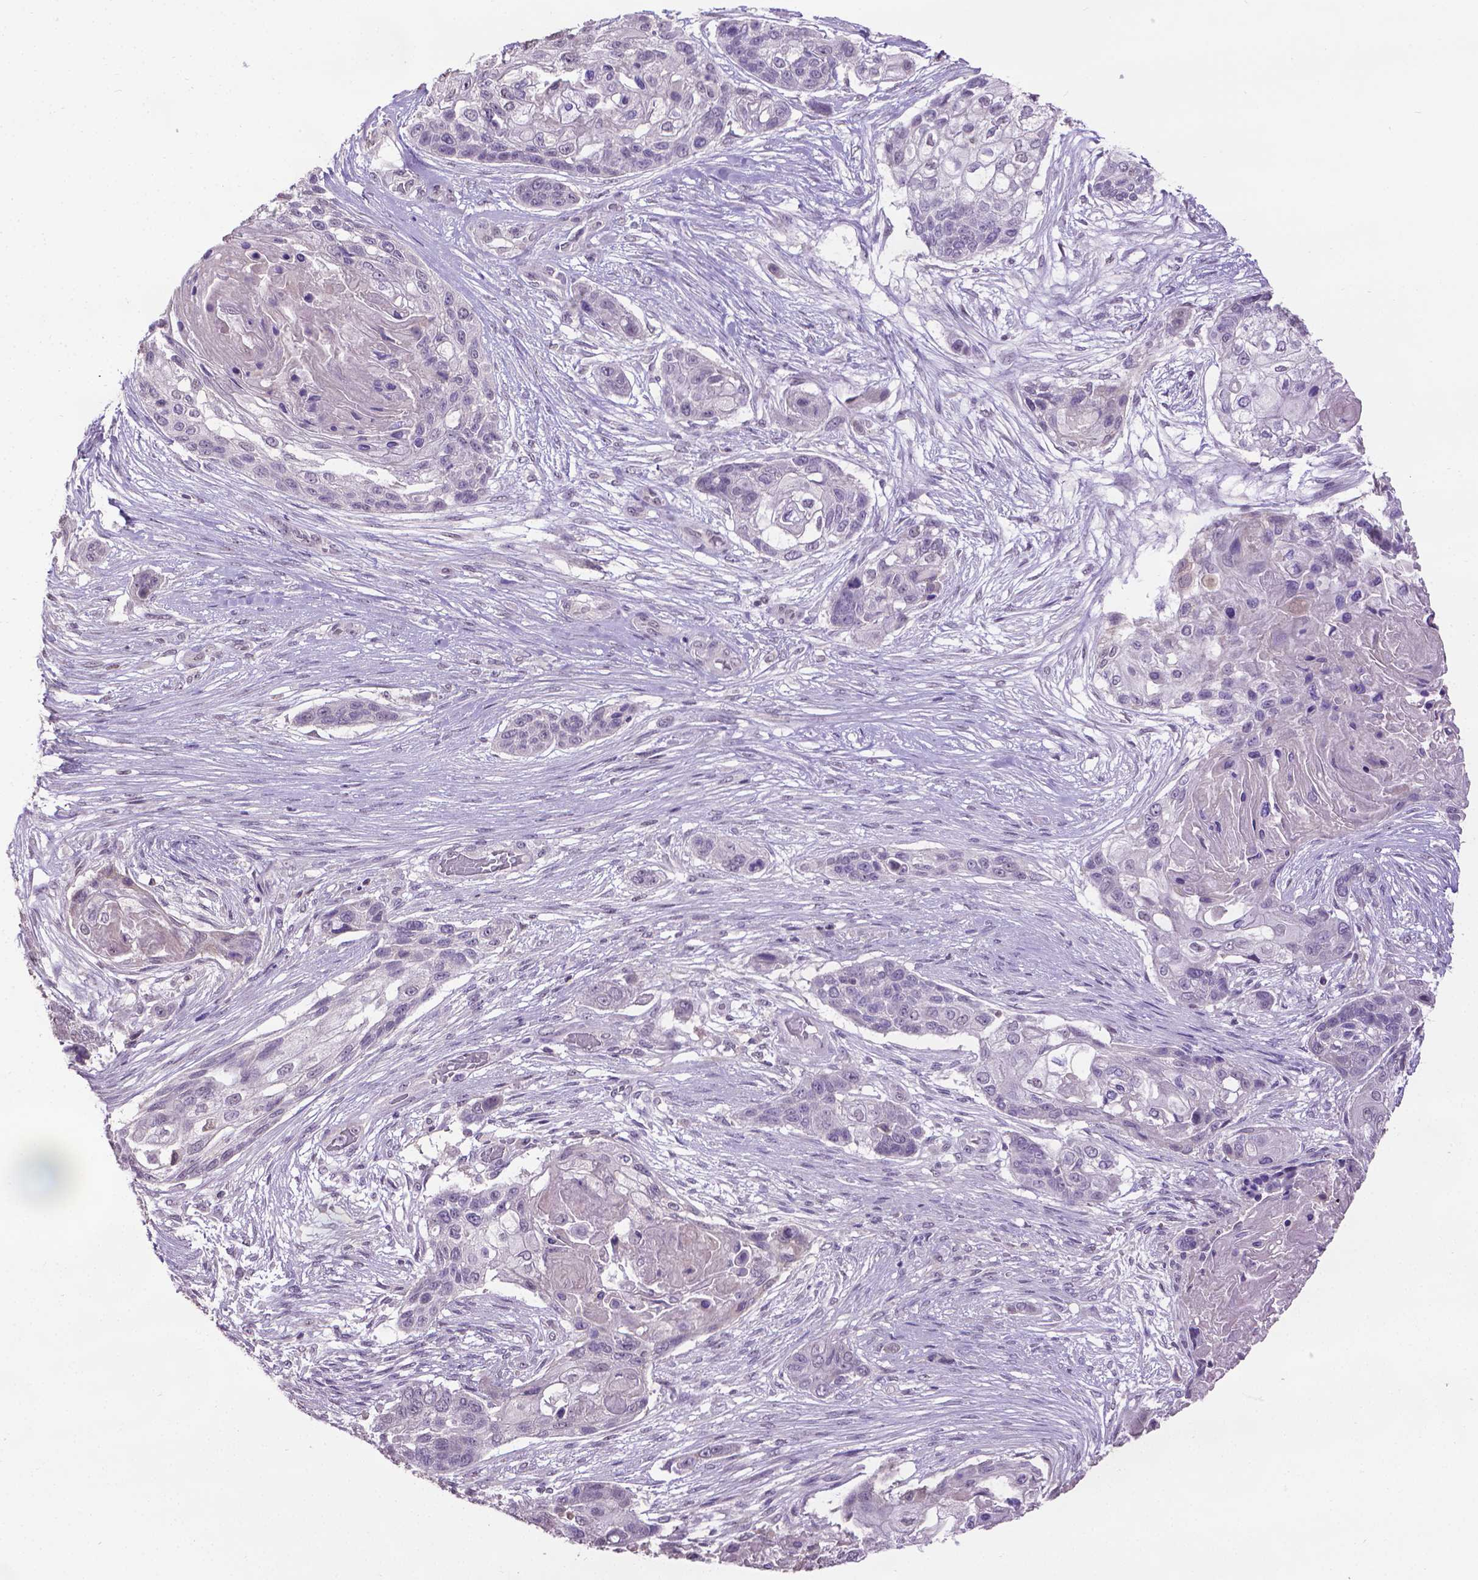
{"staining": {"intensity": "negative", "quantity": "none", "location": "none"}, "tissue": "lung cancer", "cell_type": "Tumor cells", "image_type": "cancer", "snomed": [{"axis": "morphology", "description": "Squamous cell carcinoma, NOS"}, {"axis": "topography", "description": "Lung"}], "caption": "Protein analysis of lung squamous cell carcinoma shows no significant expression in tumor cells. (DAB (3,3'-diaminobenzidine) IHC with hematoxylin counter stain).", "gene": "CPM", "patient": {"sex": "male", "age": 69}}